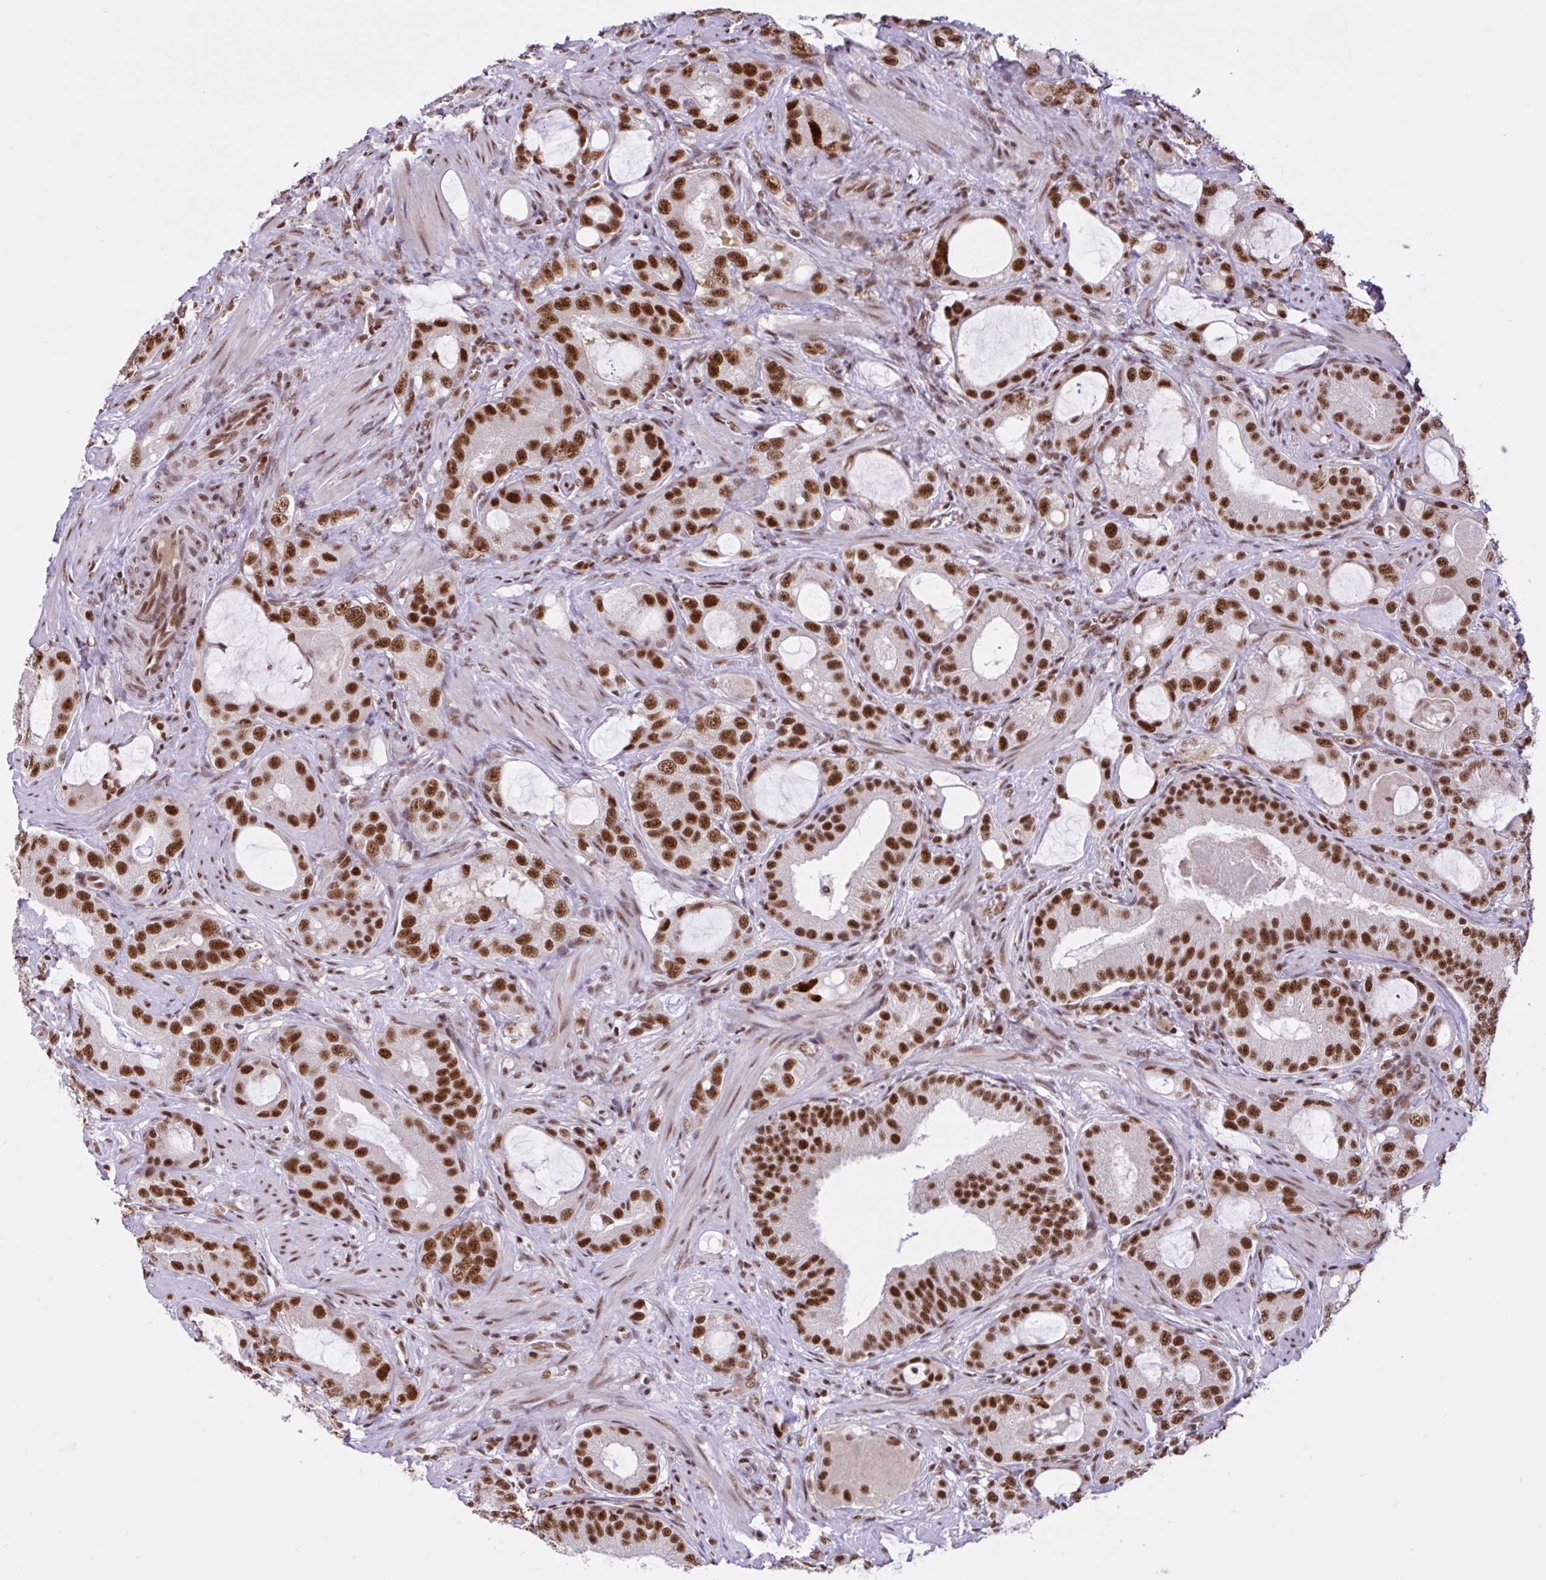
{"staining": {"intensity": "strong", "quantity": ">75%", "location": "nuclear"}, "tissue": "prostate cancer", "cell_type": "Tumor cells", "image_type": "cancer", "snomed": [{"axis": "morphology", "description": "Adenocarcinoma, High grade"}, {"axis": "topography", "description": "Prostate"}], "caption": "The image displays immunohistochemical staining of prostate cancer (high-grade adenocarcinoma). There is strong nuclear expression is appreciated in about >75% of tumor cells.", "gene": "CCDC12", "patient": {"sex": "male", "age": 65}}